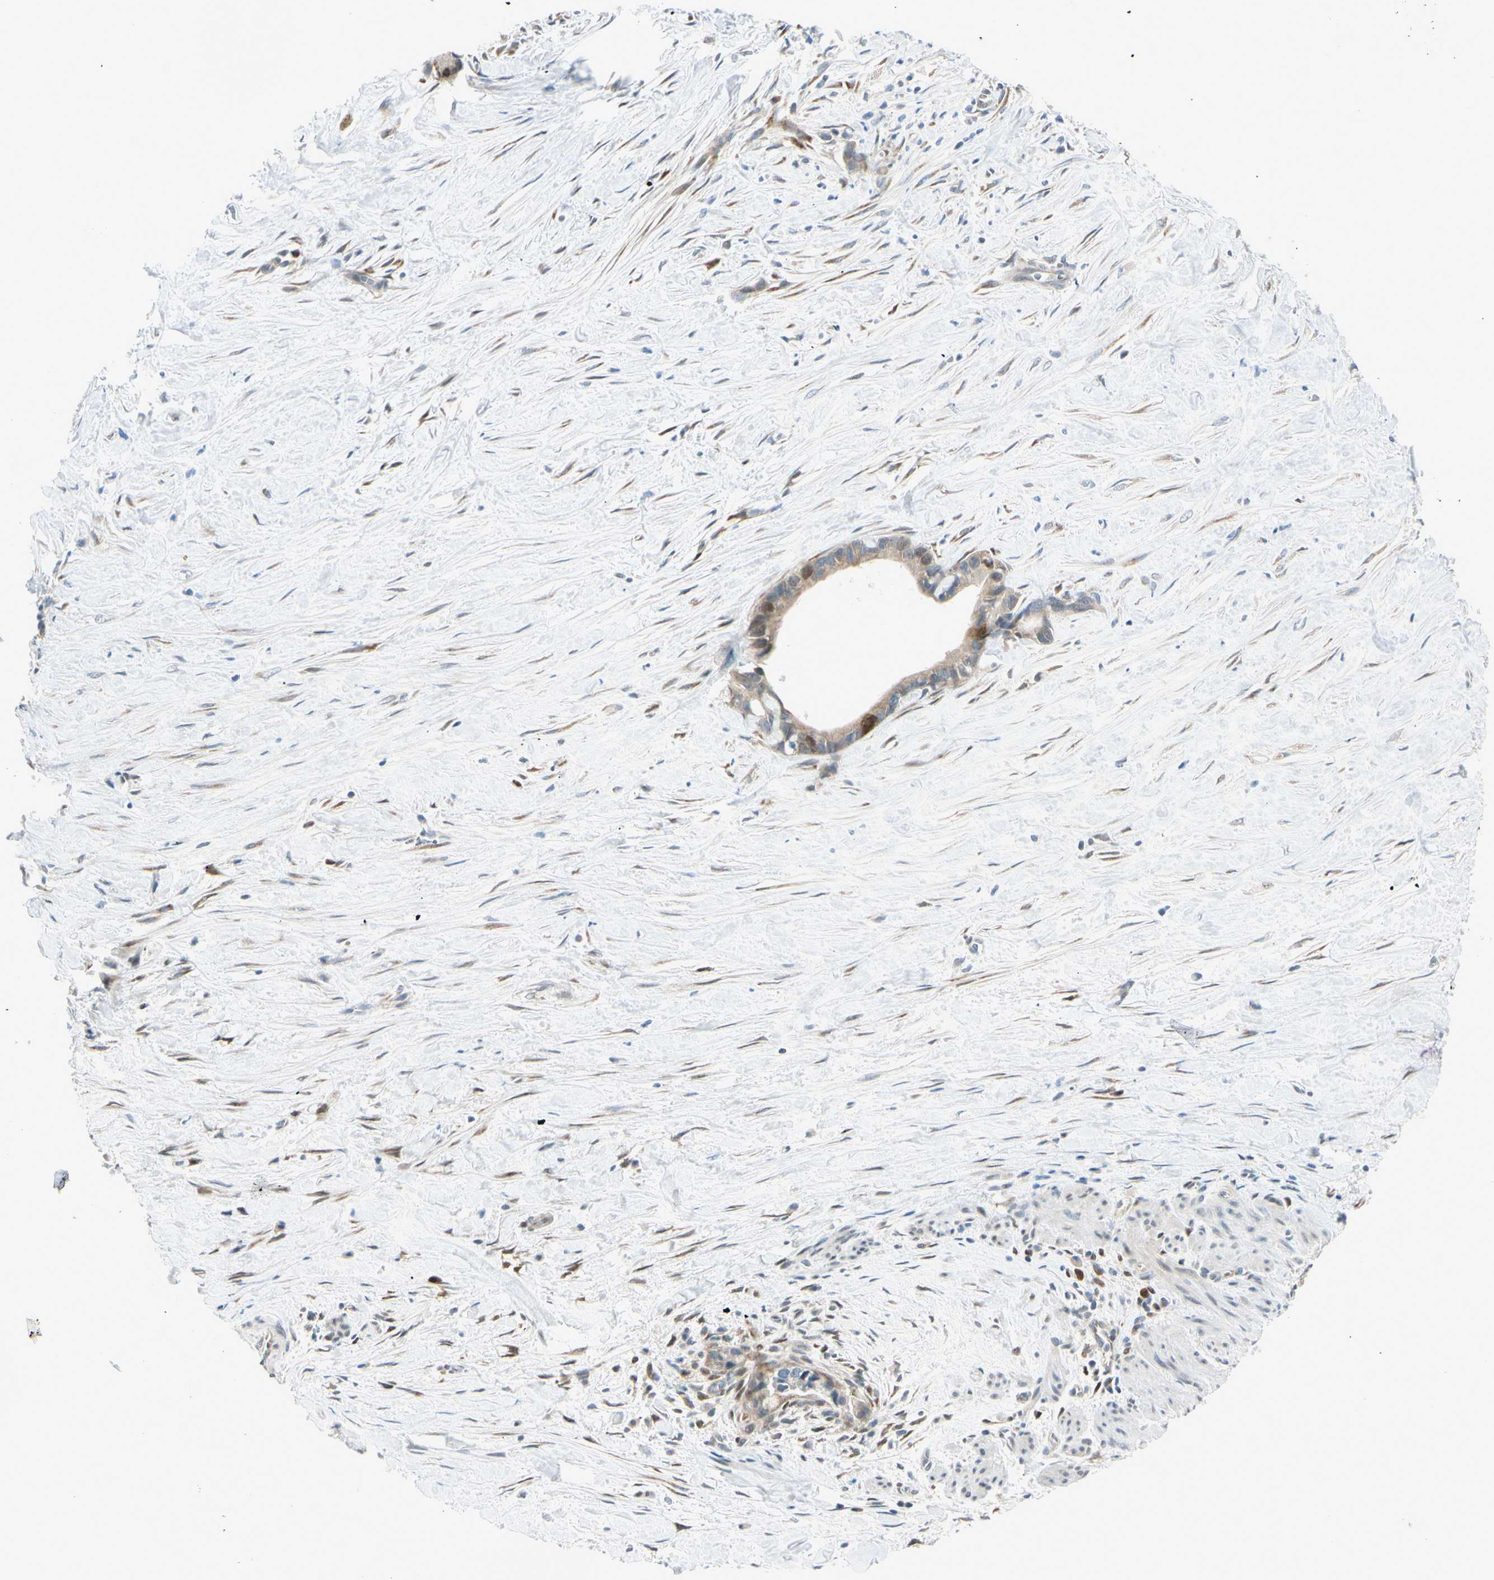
{"staining": {"intensity": "weak", "quantity": ">75%", "location": "cytoplasmic/membranous"}, "tissue": "liver cancer", "cell_type": "Tumor cells", "image_type": "cancer", "snomed": [{"axis": "morphology", "description": "Cholangiocarcinoma"}, {"axis": "topography", "description": "Liver"}], "caption": "Cholangiocarcinoma (liver) was stained to show a protein in brown. There is low levels of weak cytoplasmic/membranous expression in approximately >75% of tumor cells.", "gene": "PTTG1", "patient": {"sex": "female", "age": 55}}